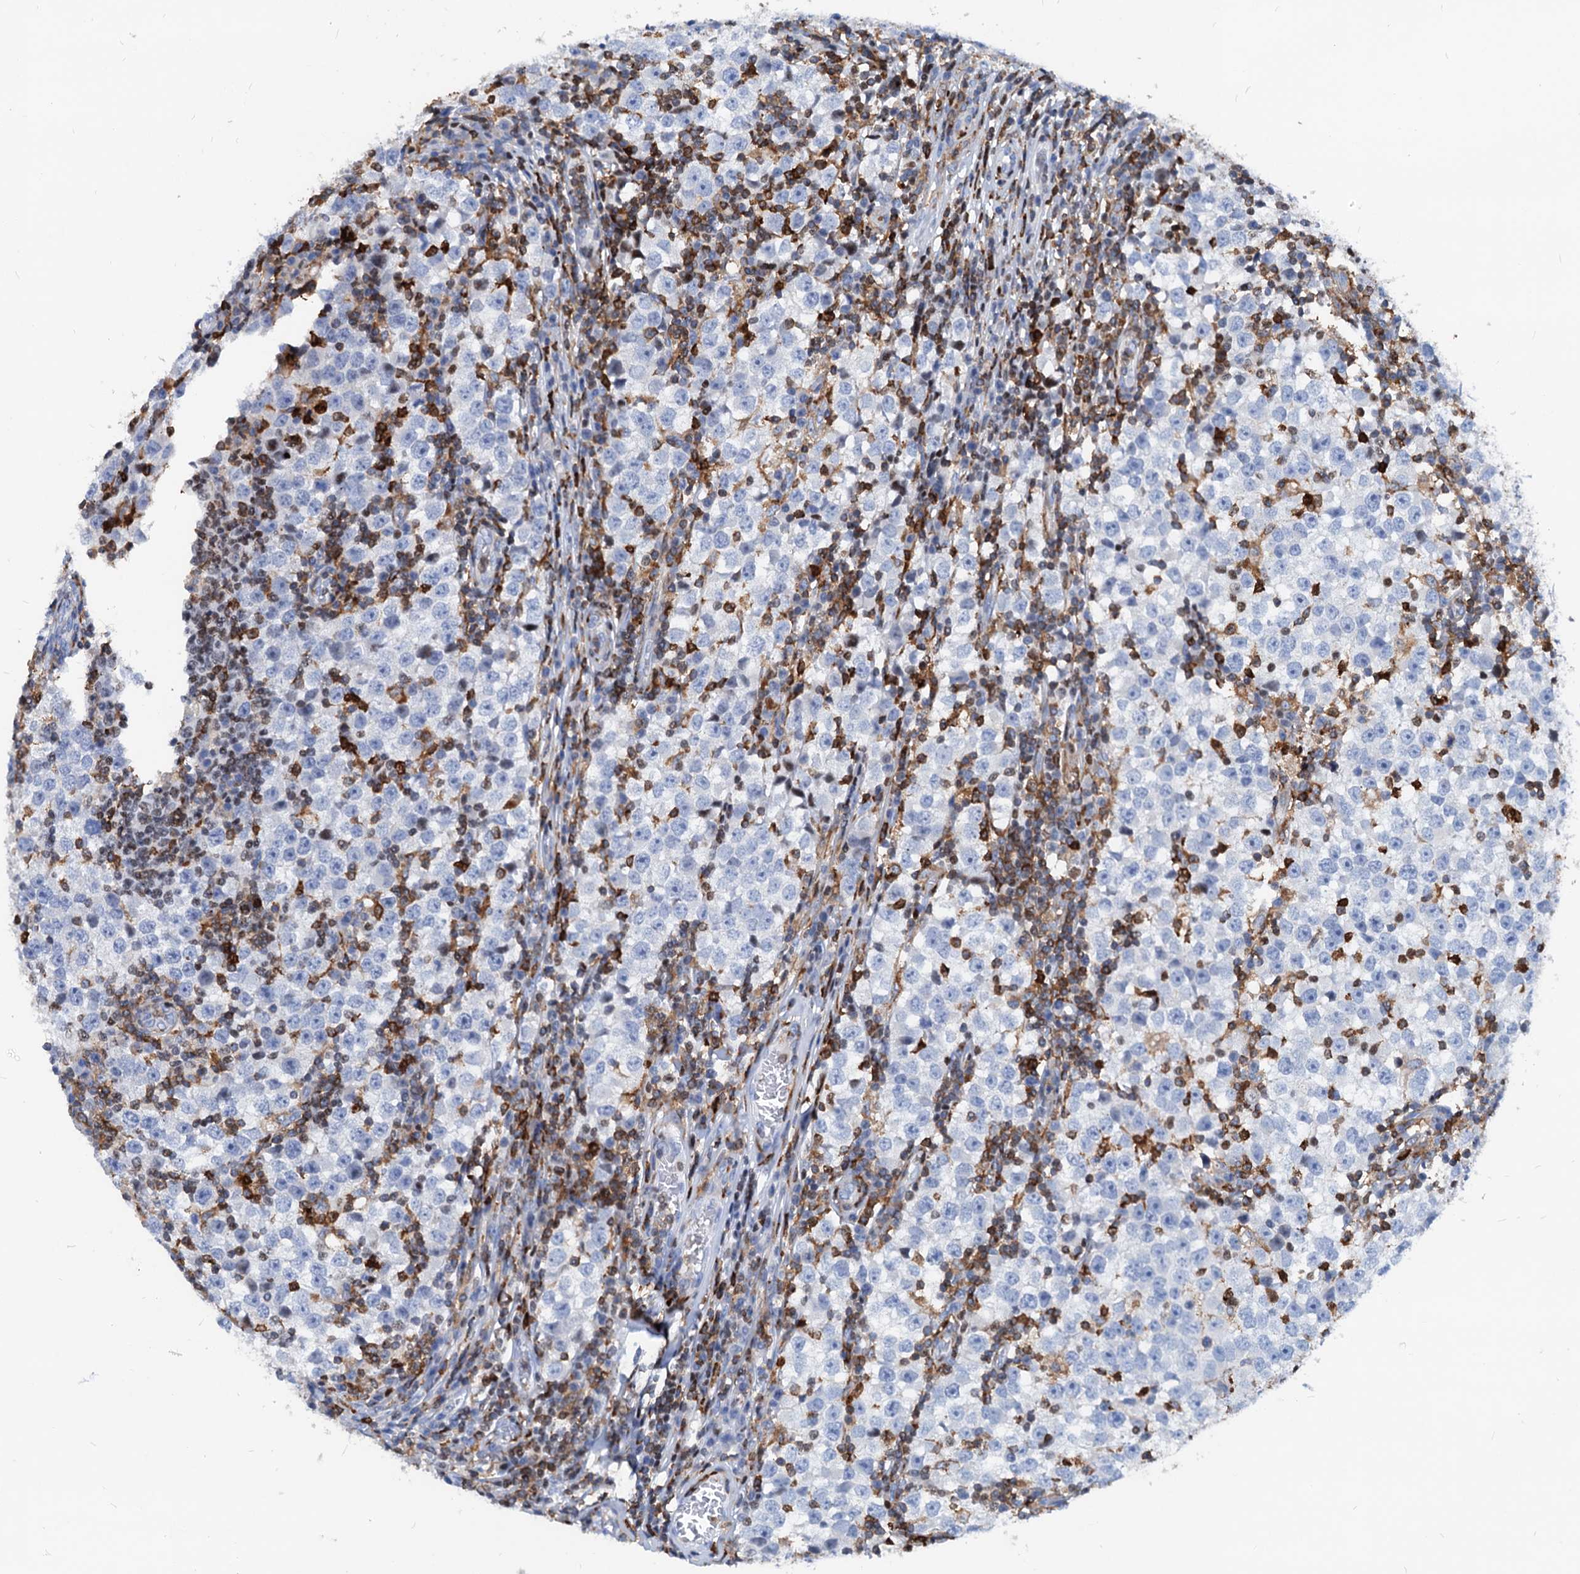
{"staining": {"intensity": "negative", "quantity": "none", "location": "none"}, "tissue": "testis cancer", "cell_type": "Tumor cells", "image_type": "cancer", "snomed": [{"axis": "morphology", "description": "Seminoma, NOS"}, {"axis": "topography", "description": "Testis"}], "caption": "Immunohistochemistry photomicrograph of neoplastic tissue: testis seminoma stained with DAB exhibits no significant protein positivity in tumor cells.", "gene": "LCP2", "patient": {"sex": "male", "age": 65}}